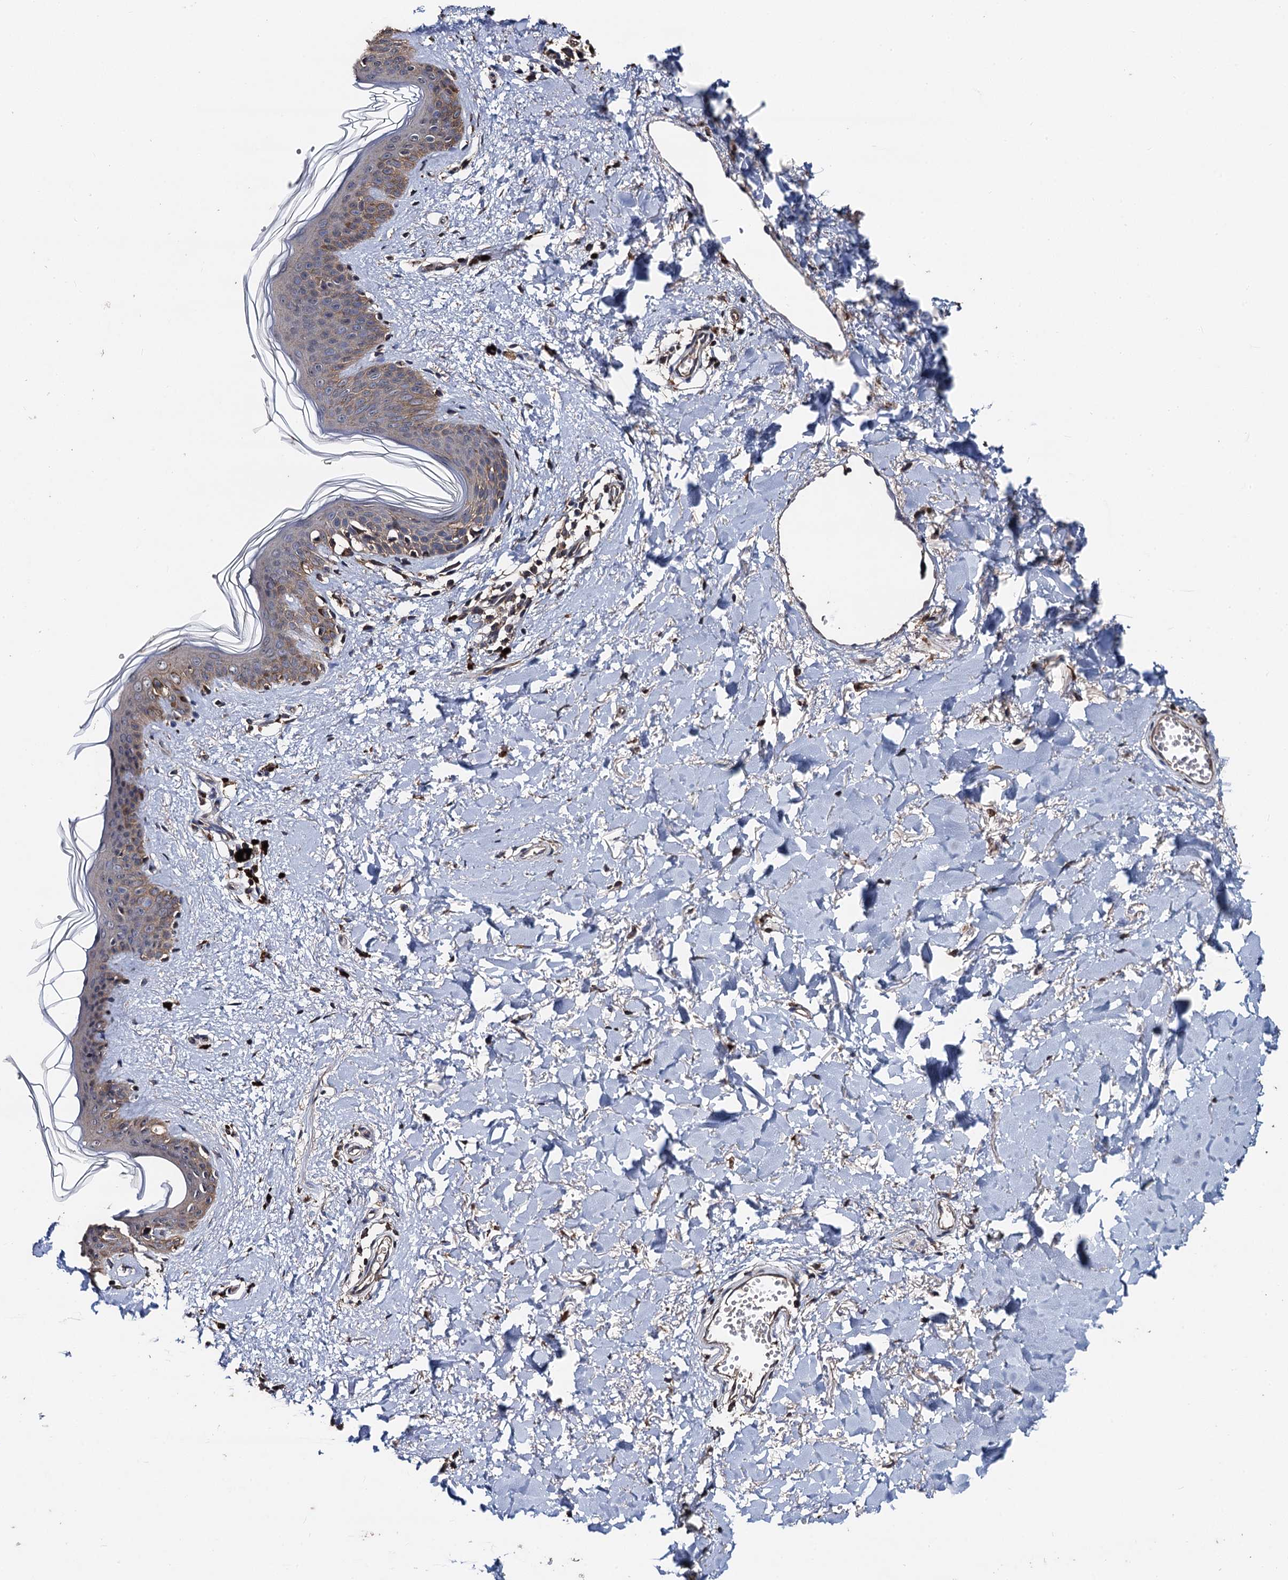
{"staining": {"intensity": "moderate", "quantity": ">75%", "location": "cytoplasmic/membranous"}, "tissue": "skin", "cell_type": "Fibroblasts", "image_type": "normal", "snomed": [{"axis": "morphology", "description": "Normal tissue, NOS"}, {"axis": "topography", "description": "Skin"}], "caption": "Human skin stained with a brown dye displays moderate cytoplasmic/membranous positive staining in about >75% of fibroblasts.", "gene": "PPTC7", "patient": {"sex": "female", "age": 46}}